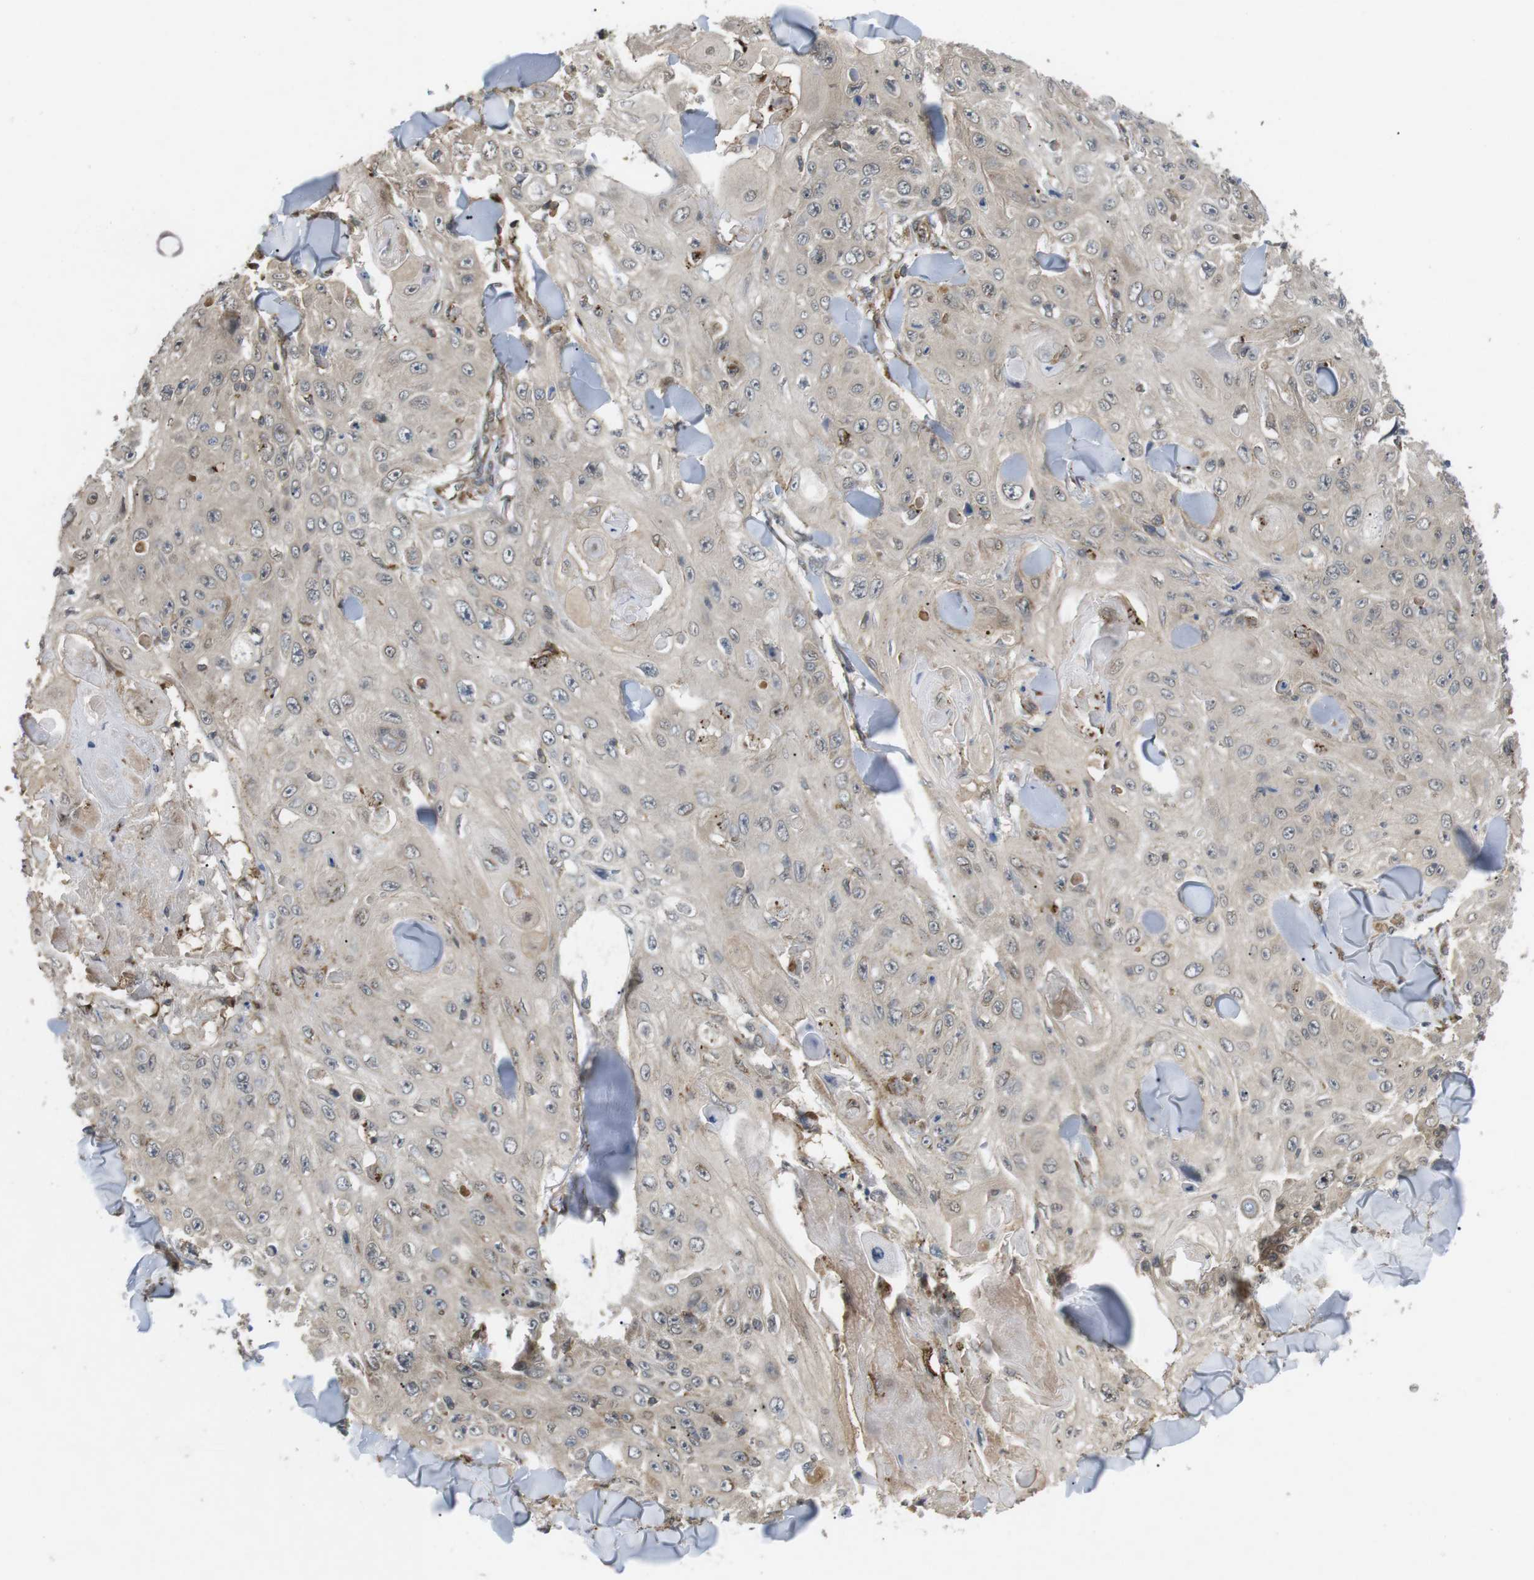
{"staining": {"intensity": "weak", "quantity": "25%-75%", "location": "cytoplasmic/membranous"}, "tissue": "skin cancer", "cell_type": "Tumor cells", "image_type": "cancer", "snomed": [{"axis": "morphology", "description": "Squamous cell carcinoma, NOS"}, {"axis": "topography", "description": "Skin"}], "caption": "Weak cytoplasmic/membranous expression is present in about 25%-75% of tumor cells in skin squamous cell carcinoma.", "gene": "KANK2", "patient": {"sex": "male", "age": 86}}